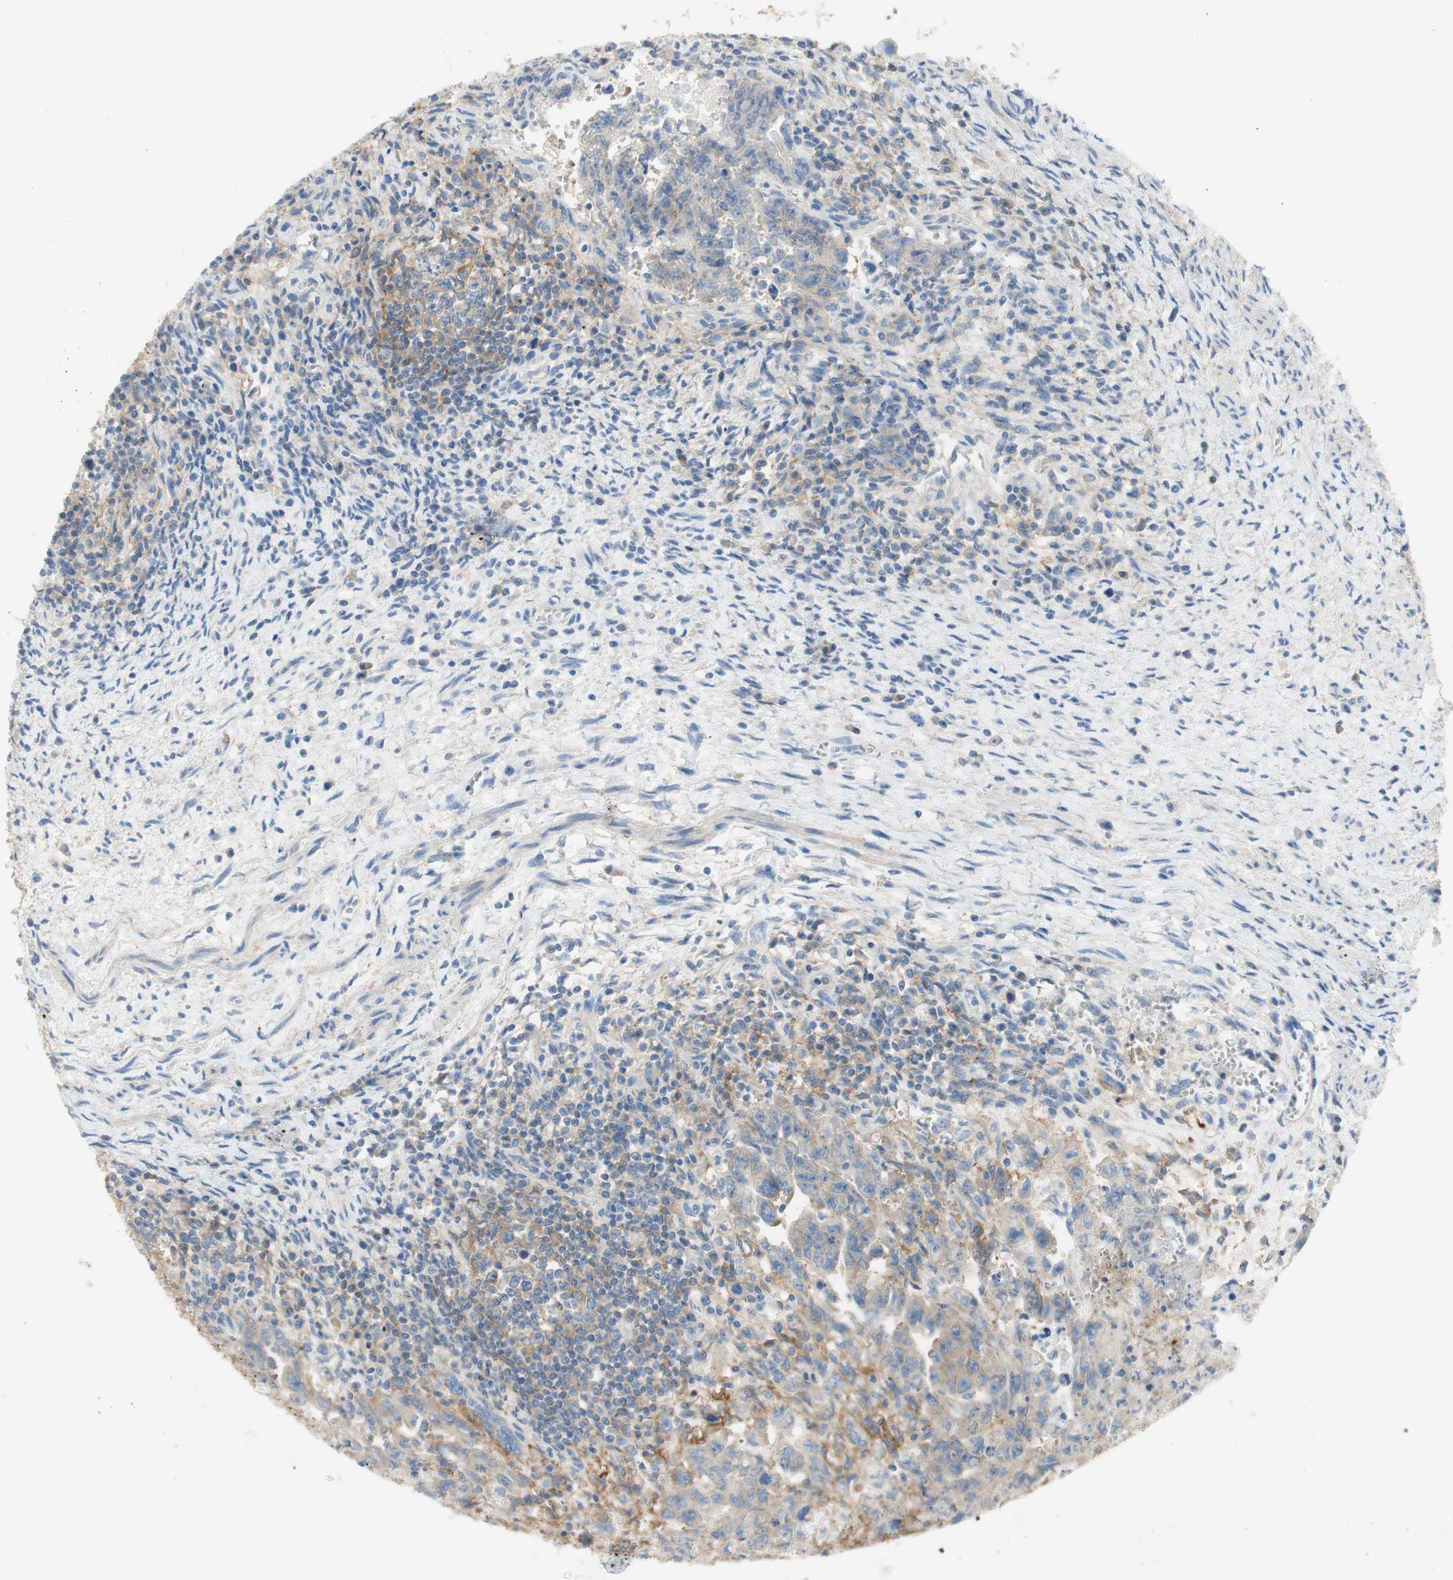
{"staining": {"intensity": "weak", "quantity": "25%-75%", "location": "cytoplasmic/membranous"}, "tissue": "testis cancer", "cell_type": "Tumor cells", "image_type": "cancer", "snomed": [{"axis": "morphology", "description": "Carcinoma, Embryonal, NOS"}, {"axis": "topography", "description": "Testis"}], "caption": "This micrograph exhibits IHC staining of human embryonal carcinoma (testis), with low weak cytoplasmic/membranous positivity in approximately 25%-75% of tumor cells.", "gene": "ATP2B1", "patient": {"sex": "male", "age": 28}}